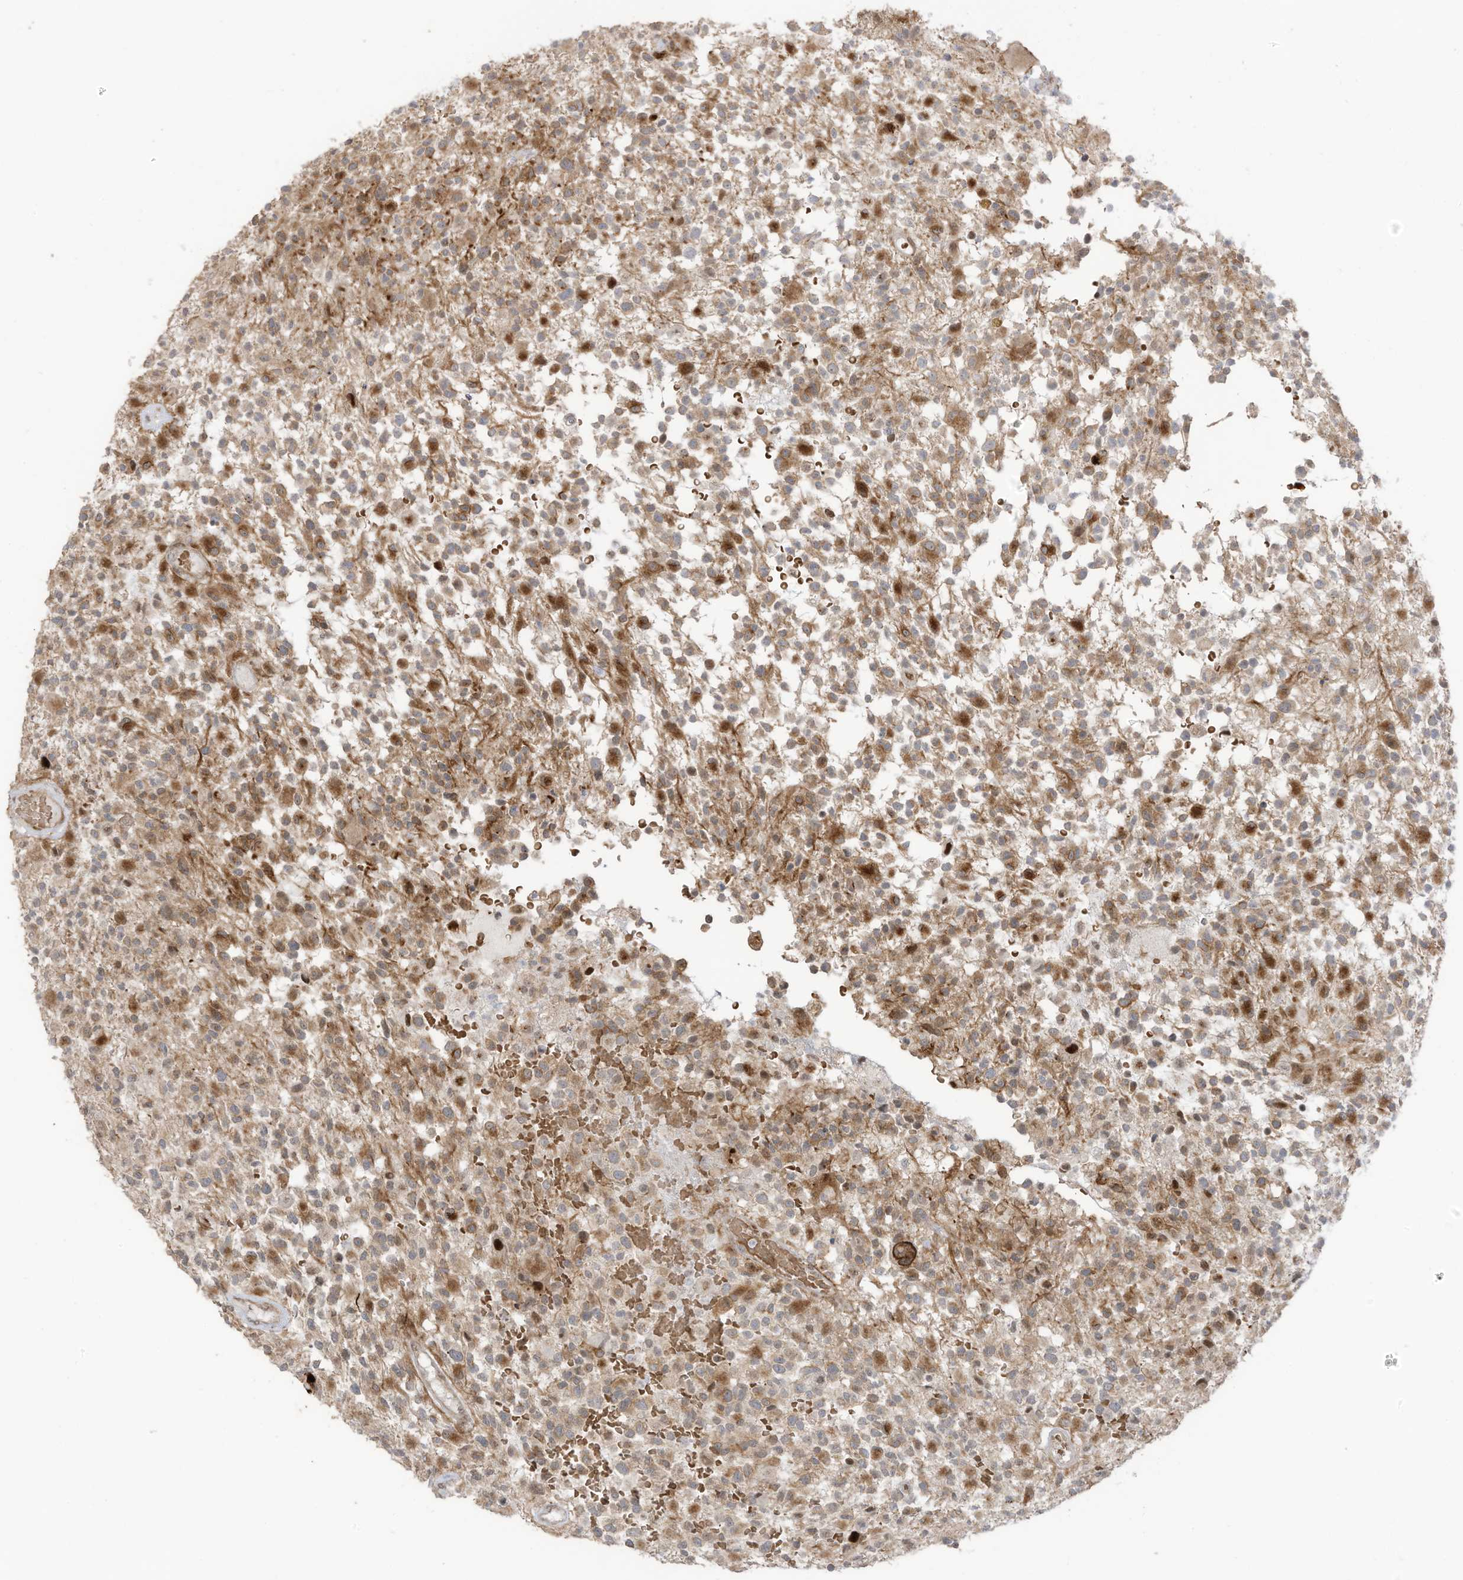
{"staining": {"intensity": "moderate", "quantity": "25%-75%", "location": "cytoplasmic/membranous,nuclear"}, "tissue": "glioma", "cell_type": "Tumor cells", "image_type": "cancer", "snomed": [{"axis": "morphology", "description": "Glioma, malignant, High grade"}, {"axis": "morphology", "description": "Glioblastoma, NOS"}, {"axis": "topography", "description": "Brain"}], "caption": "Moderate cytoplasmic/membranous and nuclear protein staining is present in about 25%-75% of tumor cells in malignant glioma (high-grade).", "gene": "ZCWPW2", "patient": {"sex": "male", "age": 60}}